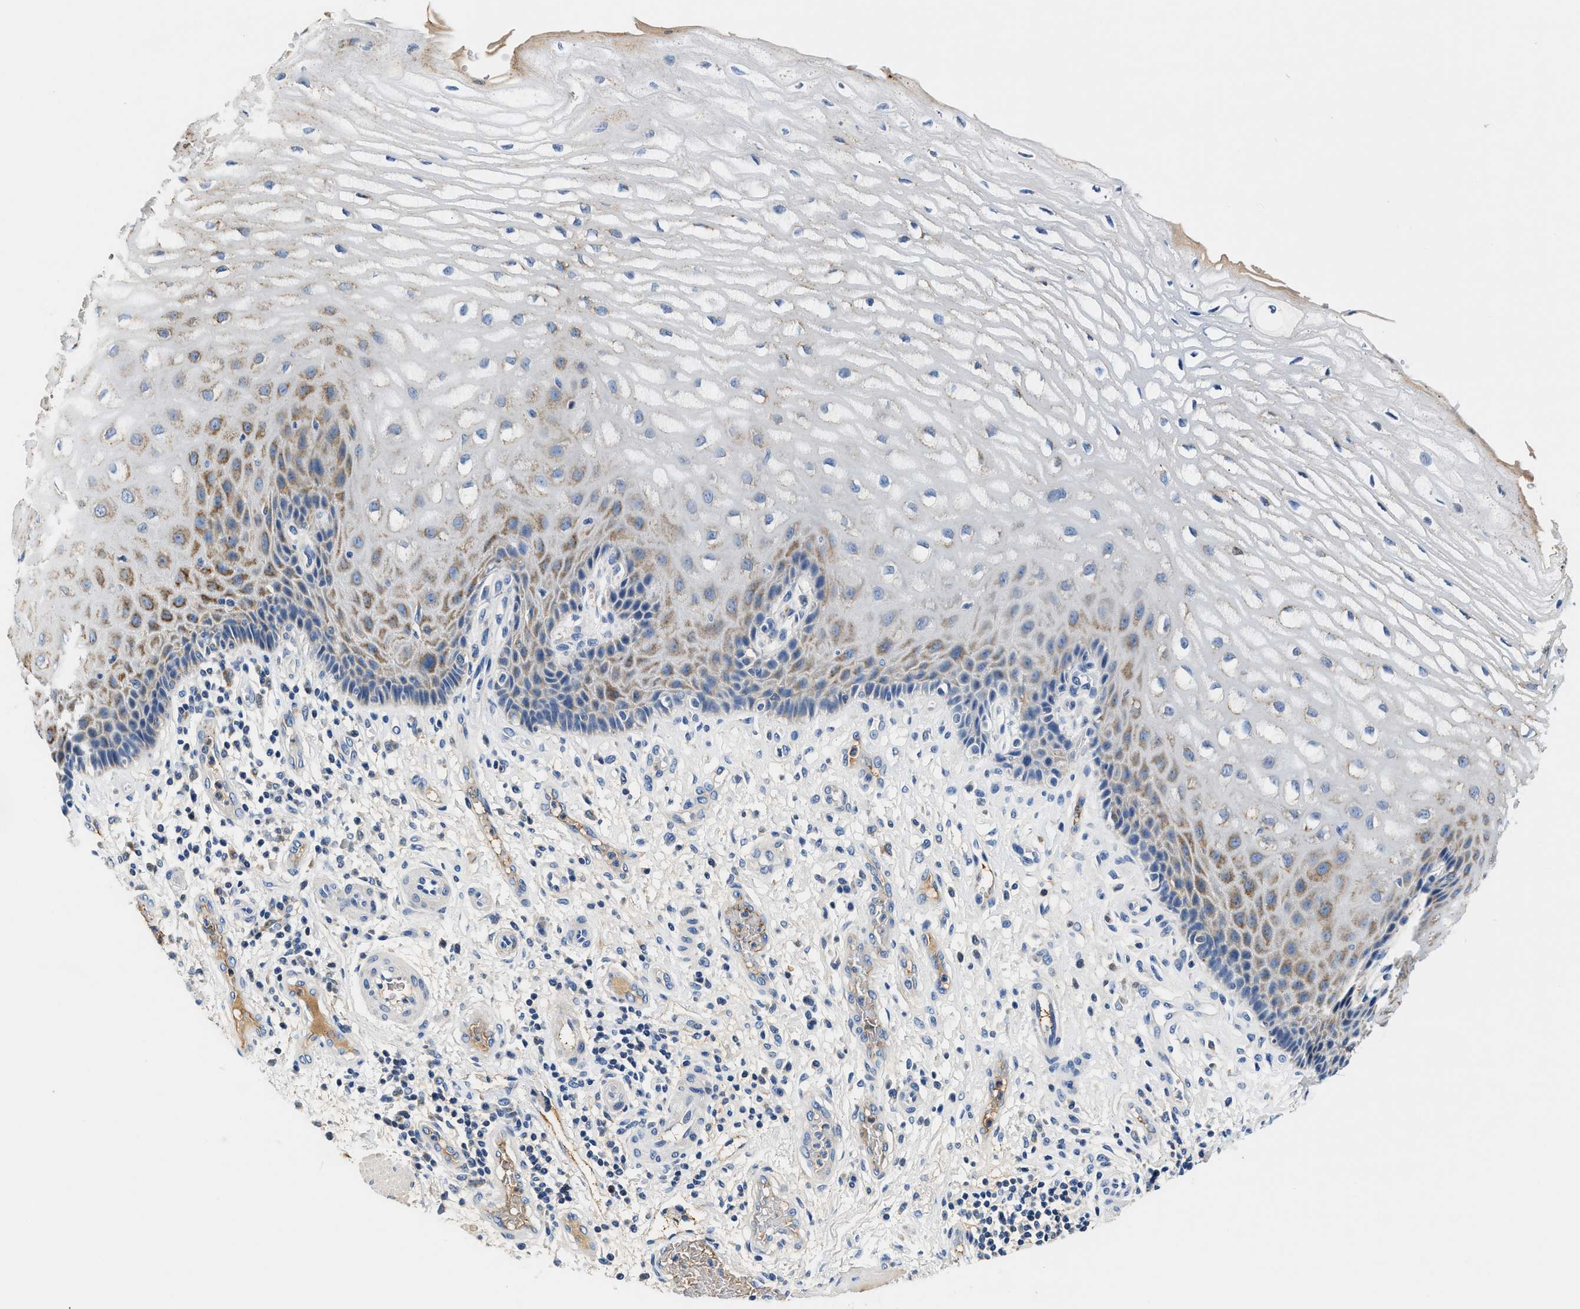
{"staining": {"intensity": "moderate", "quantity": "<25%", "location": "cytoplasmic/membranous"}, "tissue": "esophagus", "cell_type": "Squamous epithelial cells", "image_type": "normal", "snomed": [{"axis": "morphology", "description": "Normal tissue, NOS"}, {"axis": "topography", "description": "Esophagus"}], "caption": "Immunohistochemistry (IHC) (DAB) staining of benign human esophagus demonstrates moderate cytoplasmic/membranous protein positivity in approximately <25% of squamous epithelial cells. (IHC, brightfield microscopy, high magnification).", "gene": "TUT7", "patient": {"sex": "male", "age": 54}}